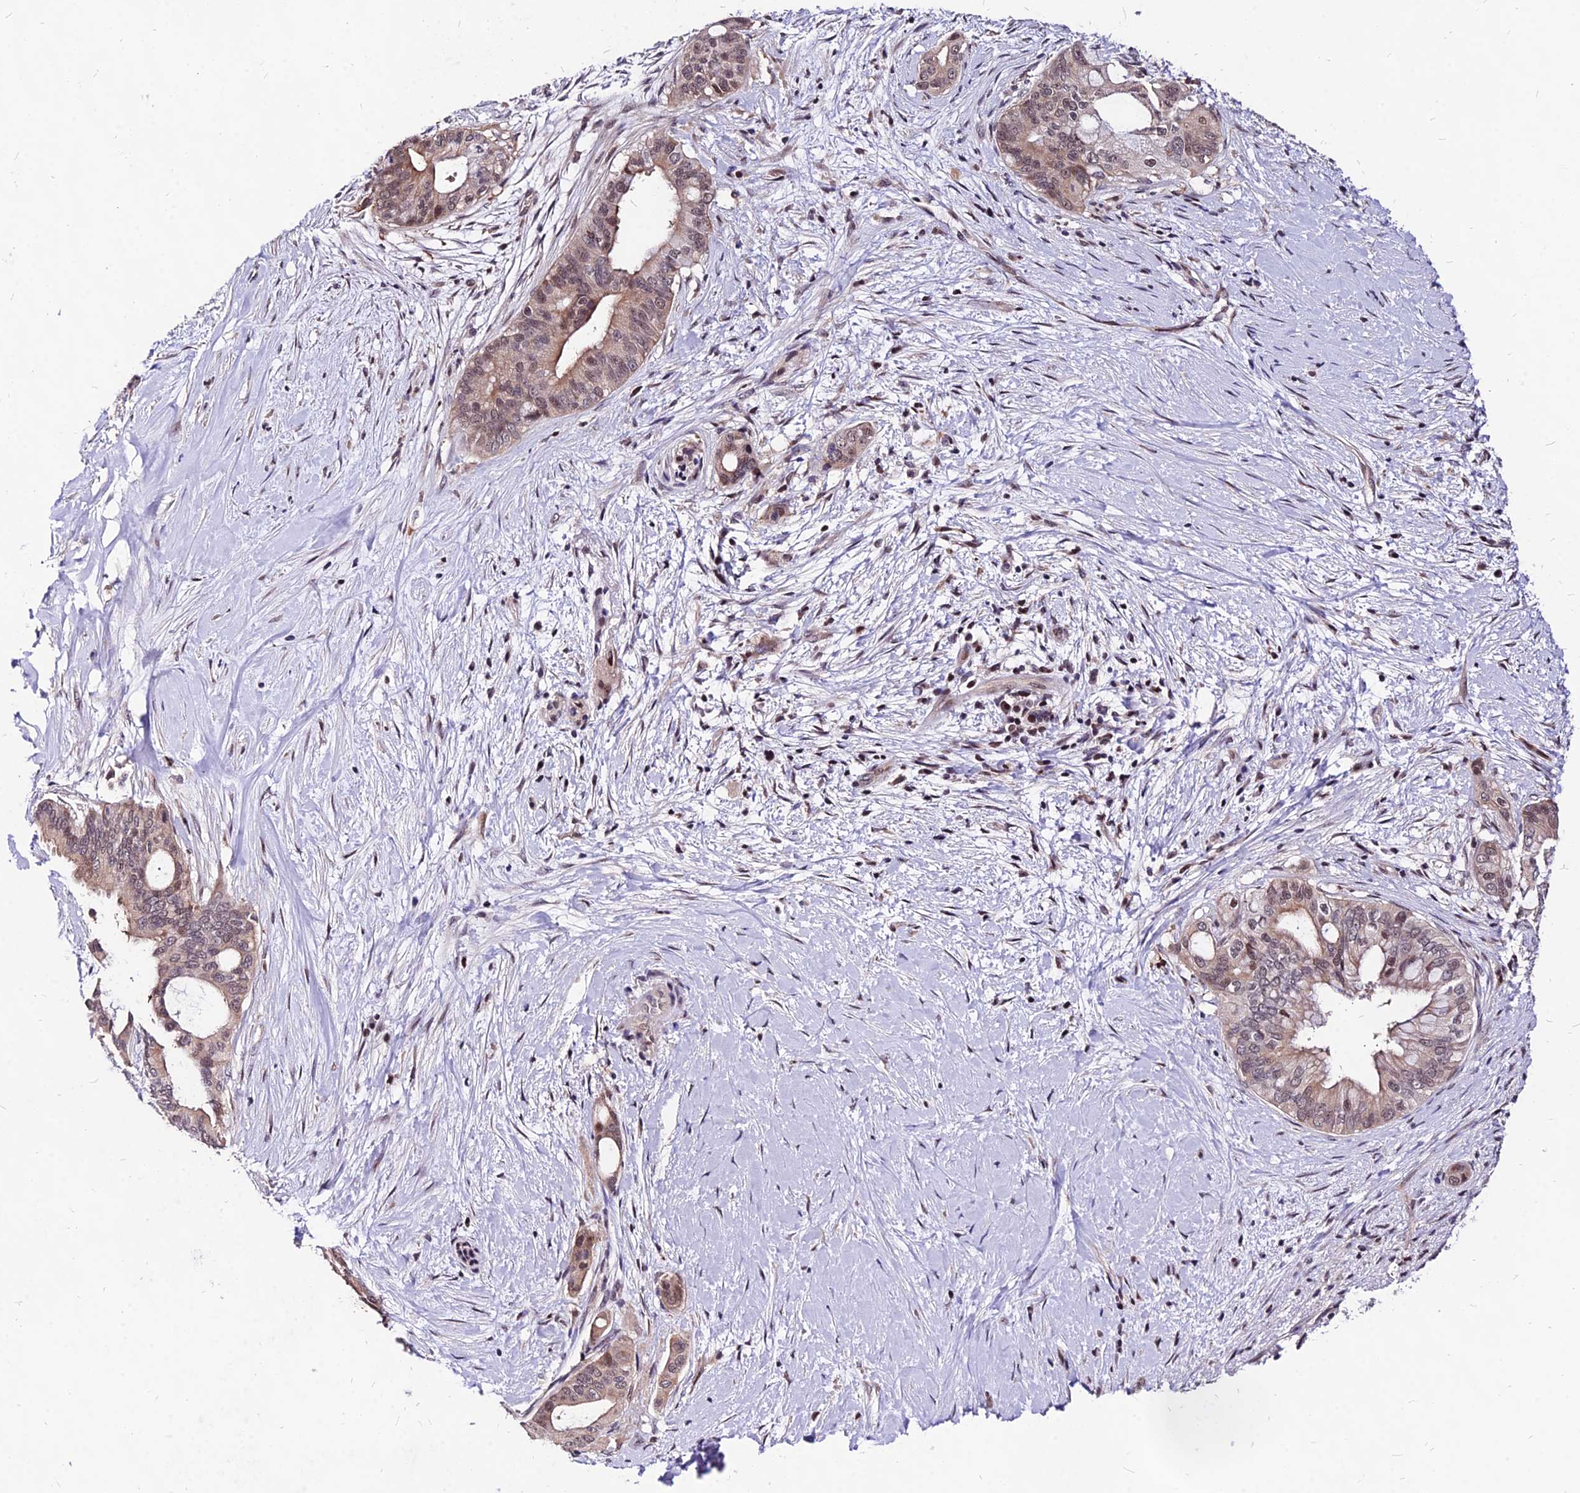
{"staining": {"intensity": "weak", "quantity": "25%-75%", "location": "cytoplasmic/membranous,nuclear"}, "tissue": "pancreatic cancer", "cell_type": "Tumor cells", "image_type": "cancer", "snomed": [{"axis": "morphology", "description": "Adenocarcinoma, NOS"}, {"axis": "topography", "description": "Pancreas"}], "caption": "A low amount of weak cytoplasmic/membranous and nuclear staining is present in about 25%-75% of tumor cells in adenocarcinoma (pancreatic) tissue. The staining was performed using DAB to visualize the protein expression in brown, while the nuclei were stained in blue with hematoxylin (Magnification: 20x).", "gene": "DDX55", "patient": {"sex": "male", "age": 46}}